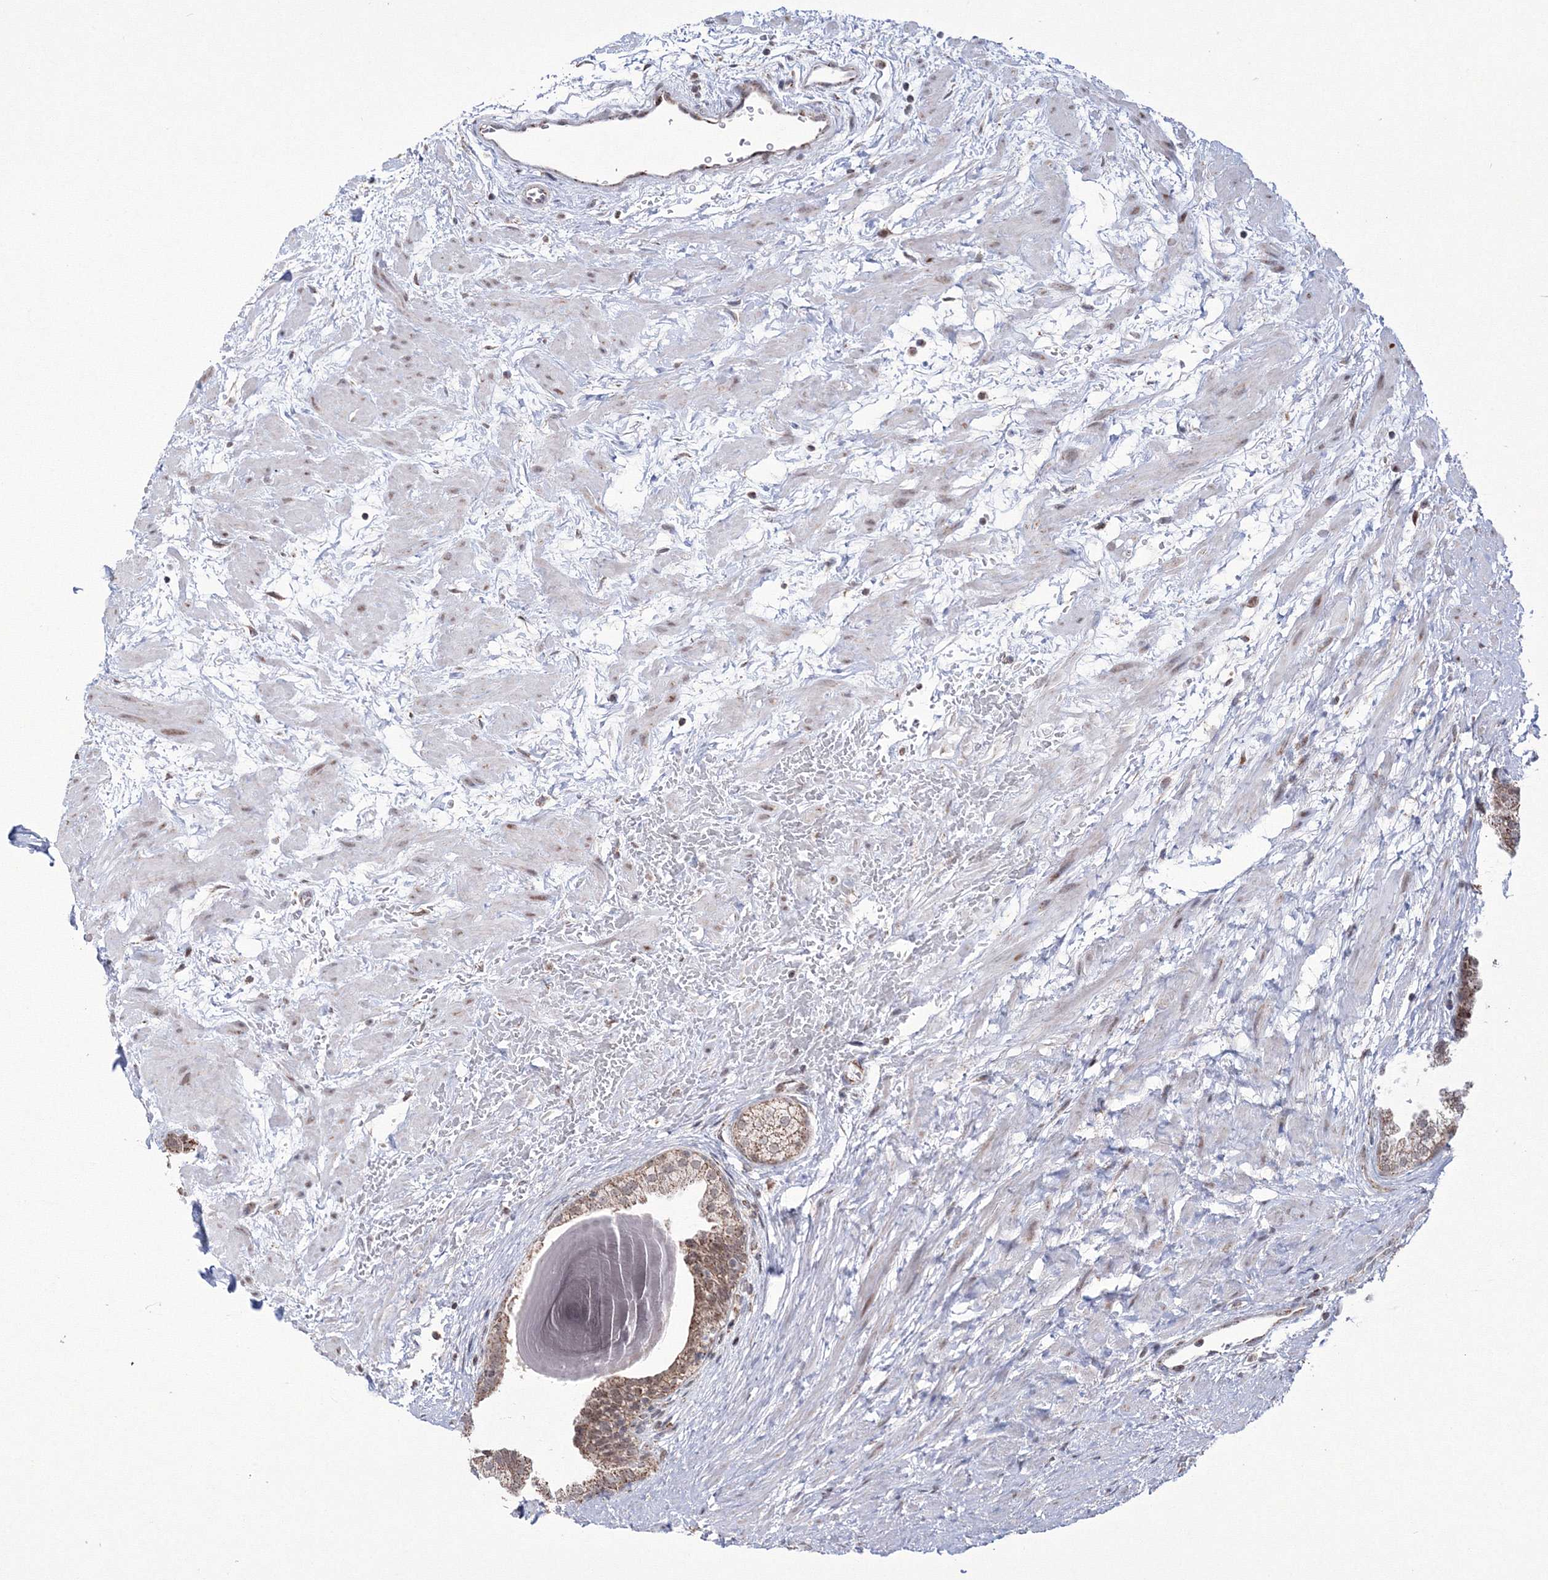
{"staining": {"intensity": "moderate", "quantity": "<25%", "location": "cytoplasmic/membranous"}, "tissue": "prostate", "cell_type": "Glandular cells", "image_type": "normal", "snomed": [{"axis": "morphology", "description": "Normal tissue, NOS"}, {"axis": "topography", "description": "Prostate"}], "caption": "About <25% of glandular cells in benign prostate exhibit moderate cytoplasmic/membranous protein expression as visualized by brown immunohistochemical staining.", "gene": "GRSF1", "patient": {"sex": "male", "age": 48}}